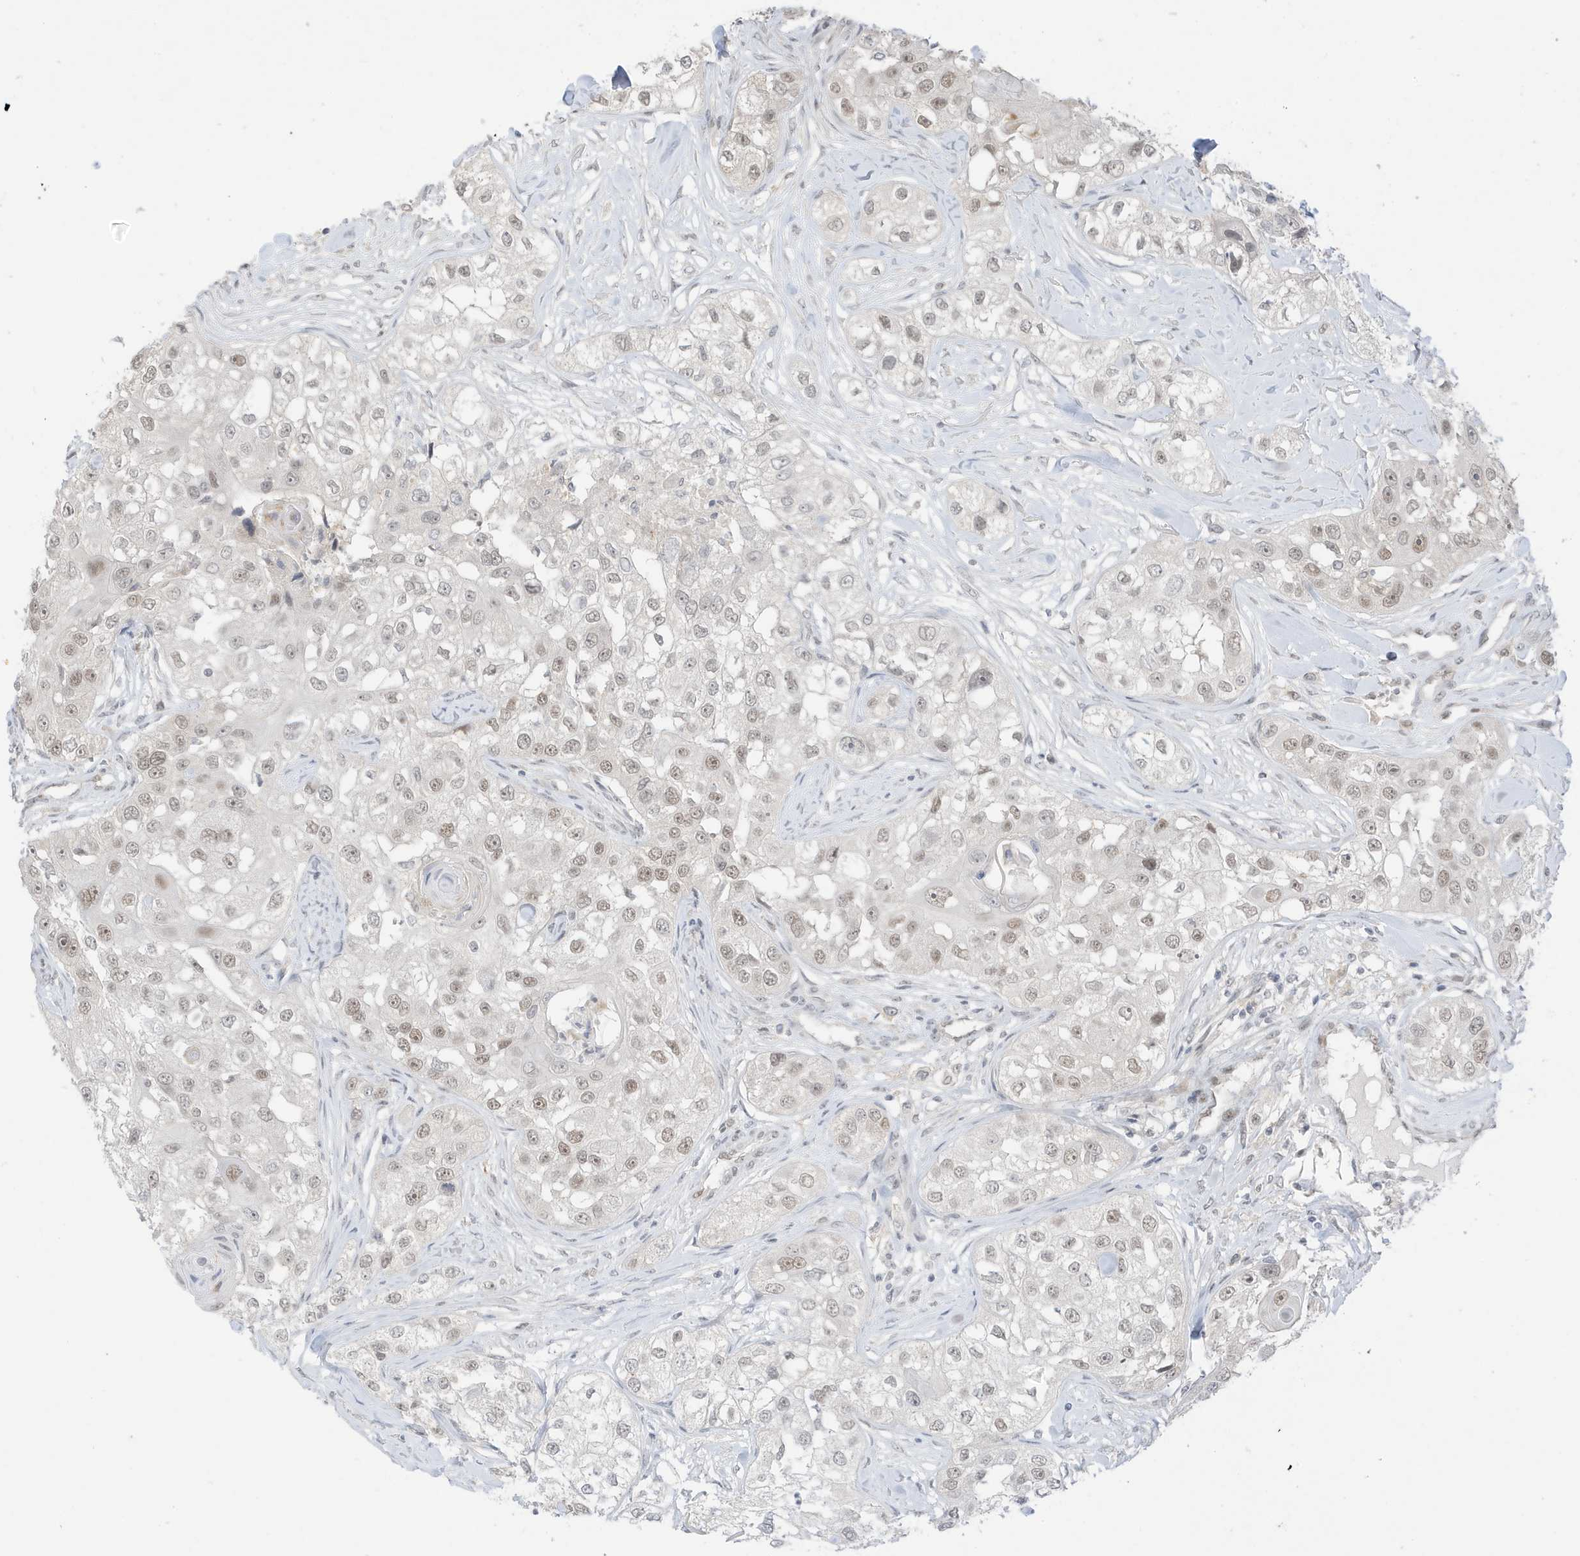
{"staining": {"intensity": "weak", "quantity": "25%-75%", "location": "nuclear"}, "tissue": "head and neck cancer", "cell_type": "Tumor cells", "image_type": "cancer", "snomed": [{"axis": "morphology", "description": "Normal tissue, NOS"}, {"axis": "morphology", "description": "Squamous cell carcinoma, NOS"}, {"axis": "topography", "description": "Skeletal muscle"}, {"axis": "topography", "description": "Head-Neck"}], "caption": "An immunohistochemistry (IHC) micrograph of tumor tissue is shown. Protein staining in brown shows weak nuclear positivity in head and neck cancer (squamous cell carcinoma) within tumor cells.", "gene": "MSL3", "patient": {"sex": "male", "age": 51}}